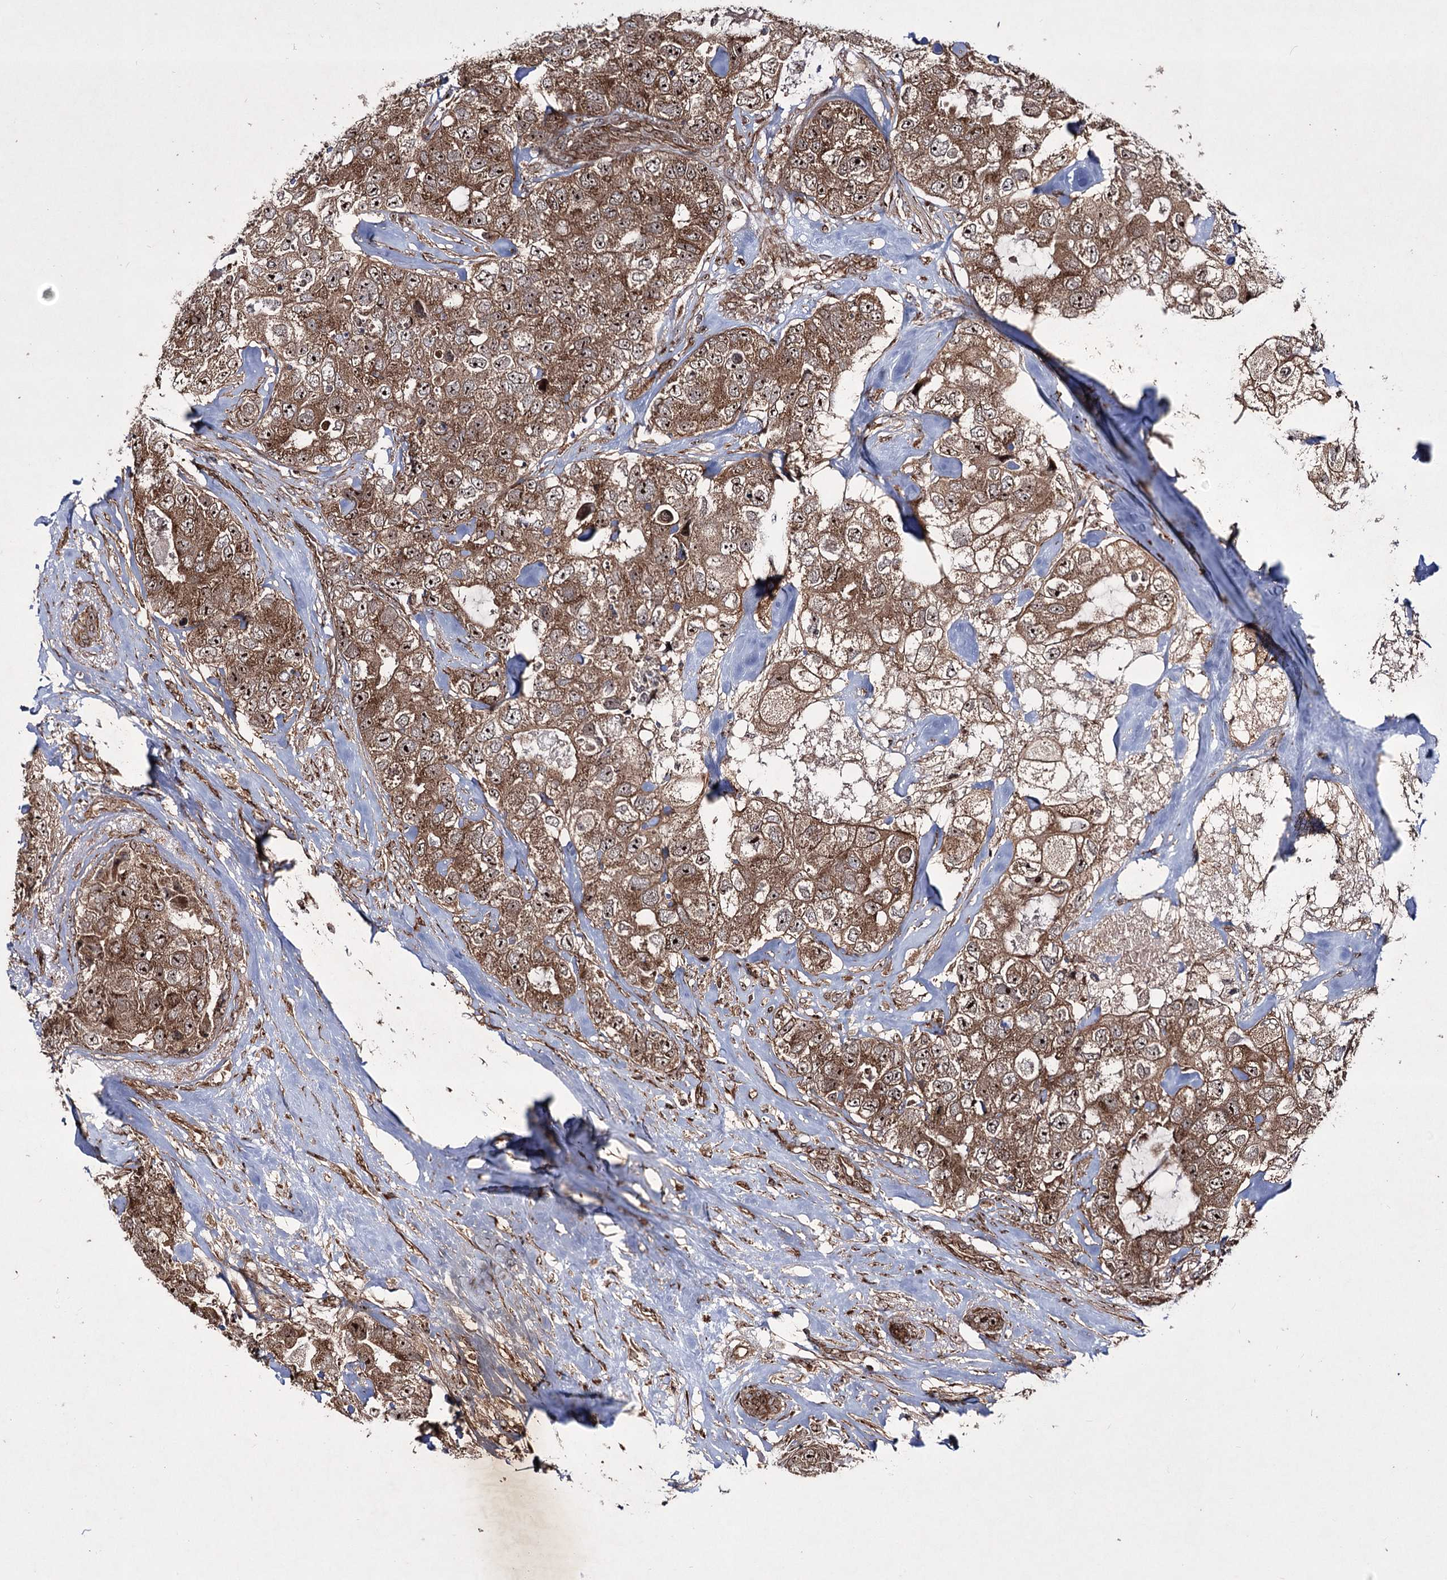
{"staining": {"intensity": "strong", "quantity": ">75%", "location": "cytoplasmic/membranous,nuclear"}, "tissue": "breast cancer", "cell_type": "Tumor cells", "image_type": "cancer", "snomed": [{"axis": "morphology", "description": "Duct carcinoma"}, {"axis": "topography", "description": "Breast"}], "caption": "DAB (3,3'-diaminobenzidine) immunohistochemical staining of breast invasive ductal carcinoma demonstrates strong cytoplasmic/membranous and nuclear protein expression in about >75% of tumor cells.", "gene": "SERINC5", "patient": {"sex": "female", "age": 62}}